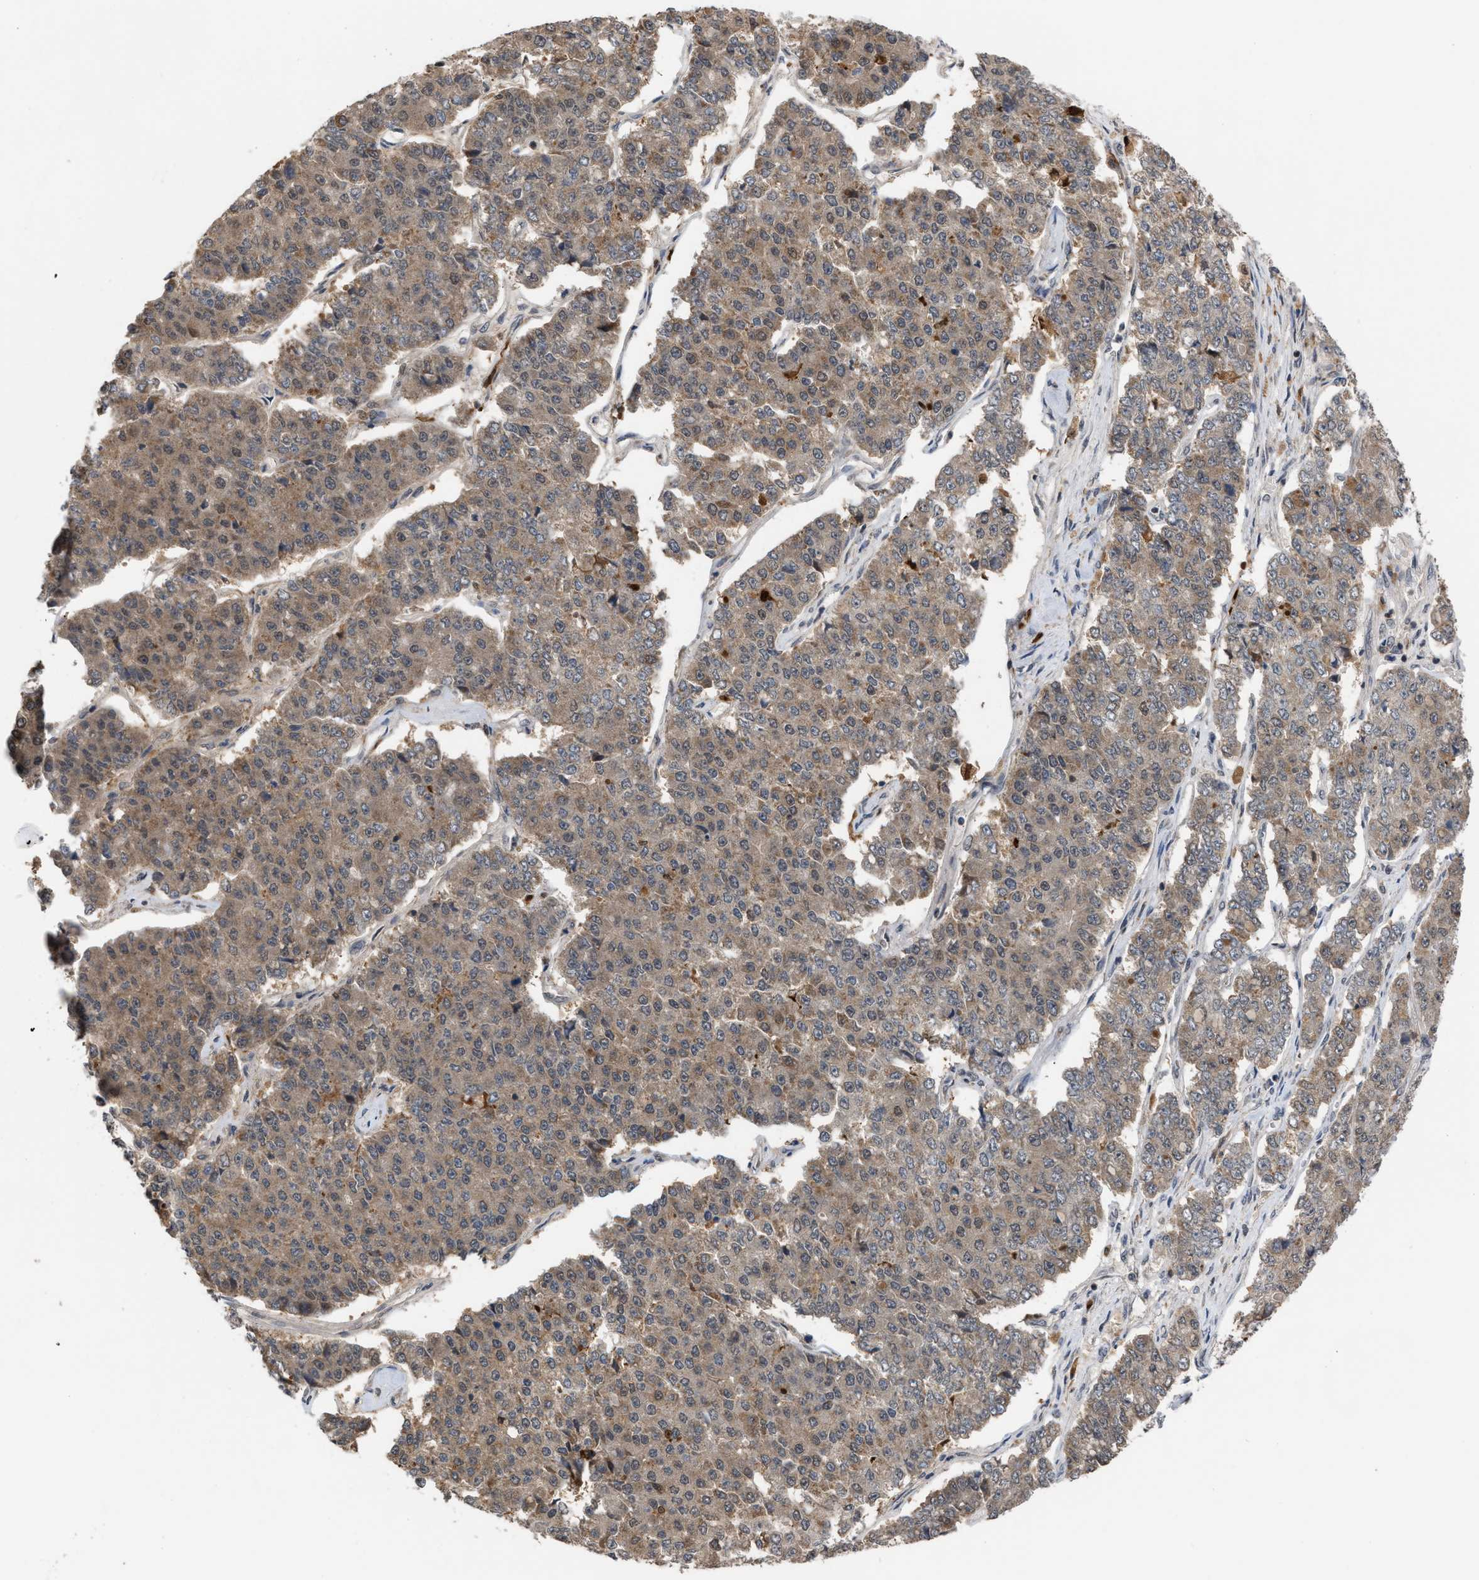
{"staining": {"intensity": "weak", "quantity": ">75%", "location": "cytoplasmic/membranous"}, "tissue": "pancreatic cancer", "cell_type": "Tumor cells", "image_type": "cancer", "snomed": [{"axis": "morphology", "description": "Adenocarcinoma, NOS"}, {"axis": "topography", "description": "Pancreas"}], "caption": "Tumor cells reveal low levels of weak cytoplasmic/membranous staining in approximately >75% of cells in human pancreatic adenocarcinoma.", "gene": "C9orf78", "patient": {"sex": "male", "age": 50}}